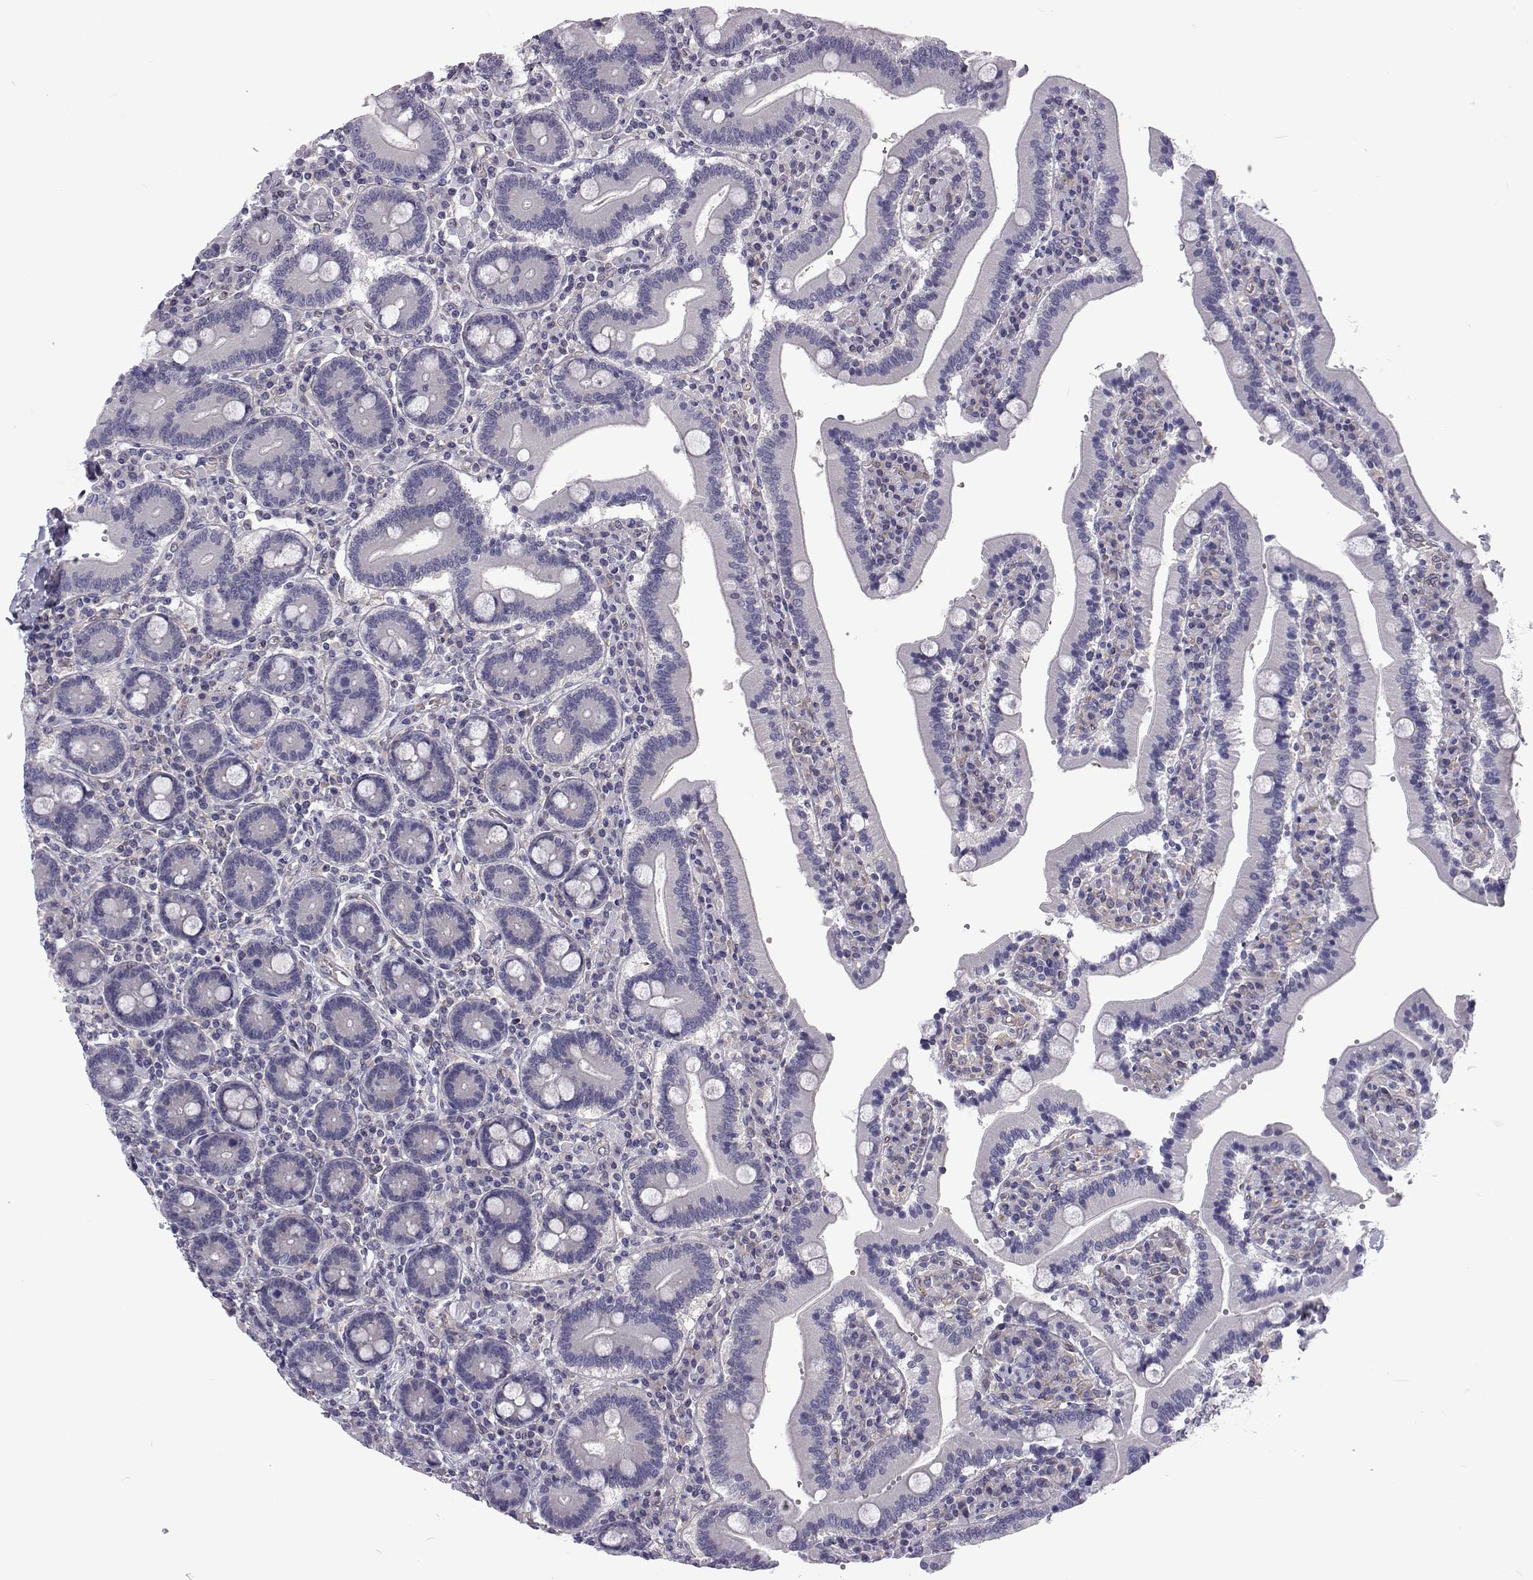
{"staining": {"intensity": "negative", "quantity": "none", "location": "none"}, "tissue": "duodenum", "cell_type": "Glandular cells", "image_type": "normal", "snomed": [{"axis": "morphology", "description": "Normal tissue, NOS"}, {"axis": "topography", "description": "Duodenum"}], "caption": "An image of human duodenum is negative for staining in glandular cells. (DAB (3,3'-diaminobenzidine) immunohistochemistry, high magnification).", "gene": "TCF15", "patient": {"sex": "female", "age": 62}}